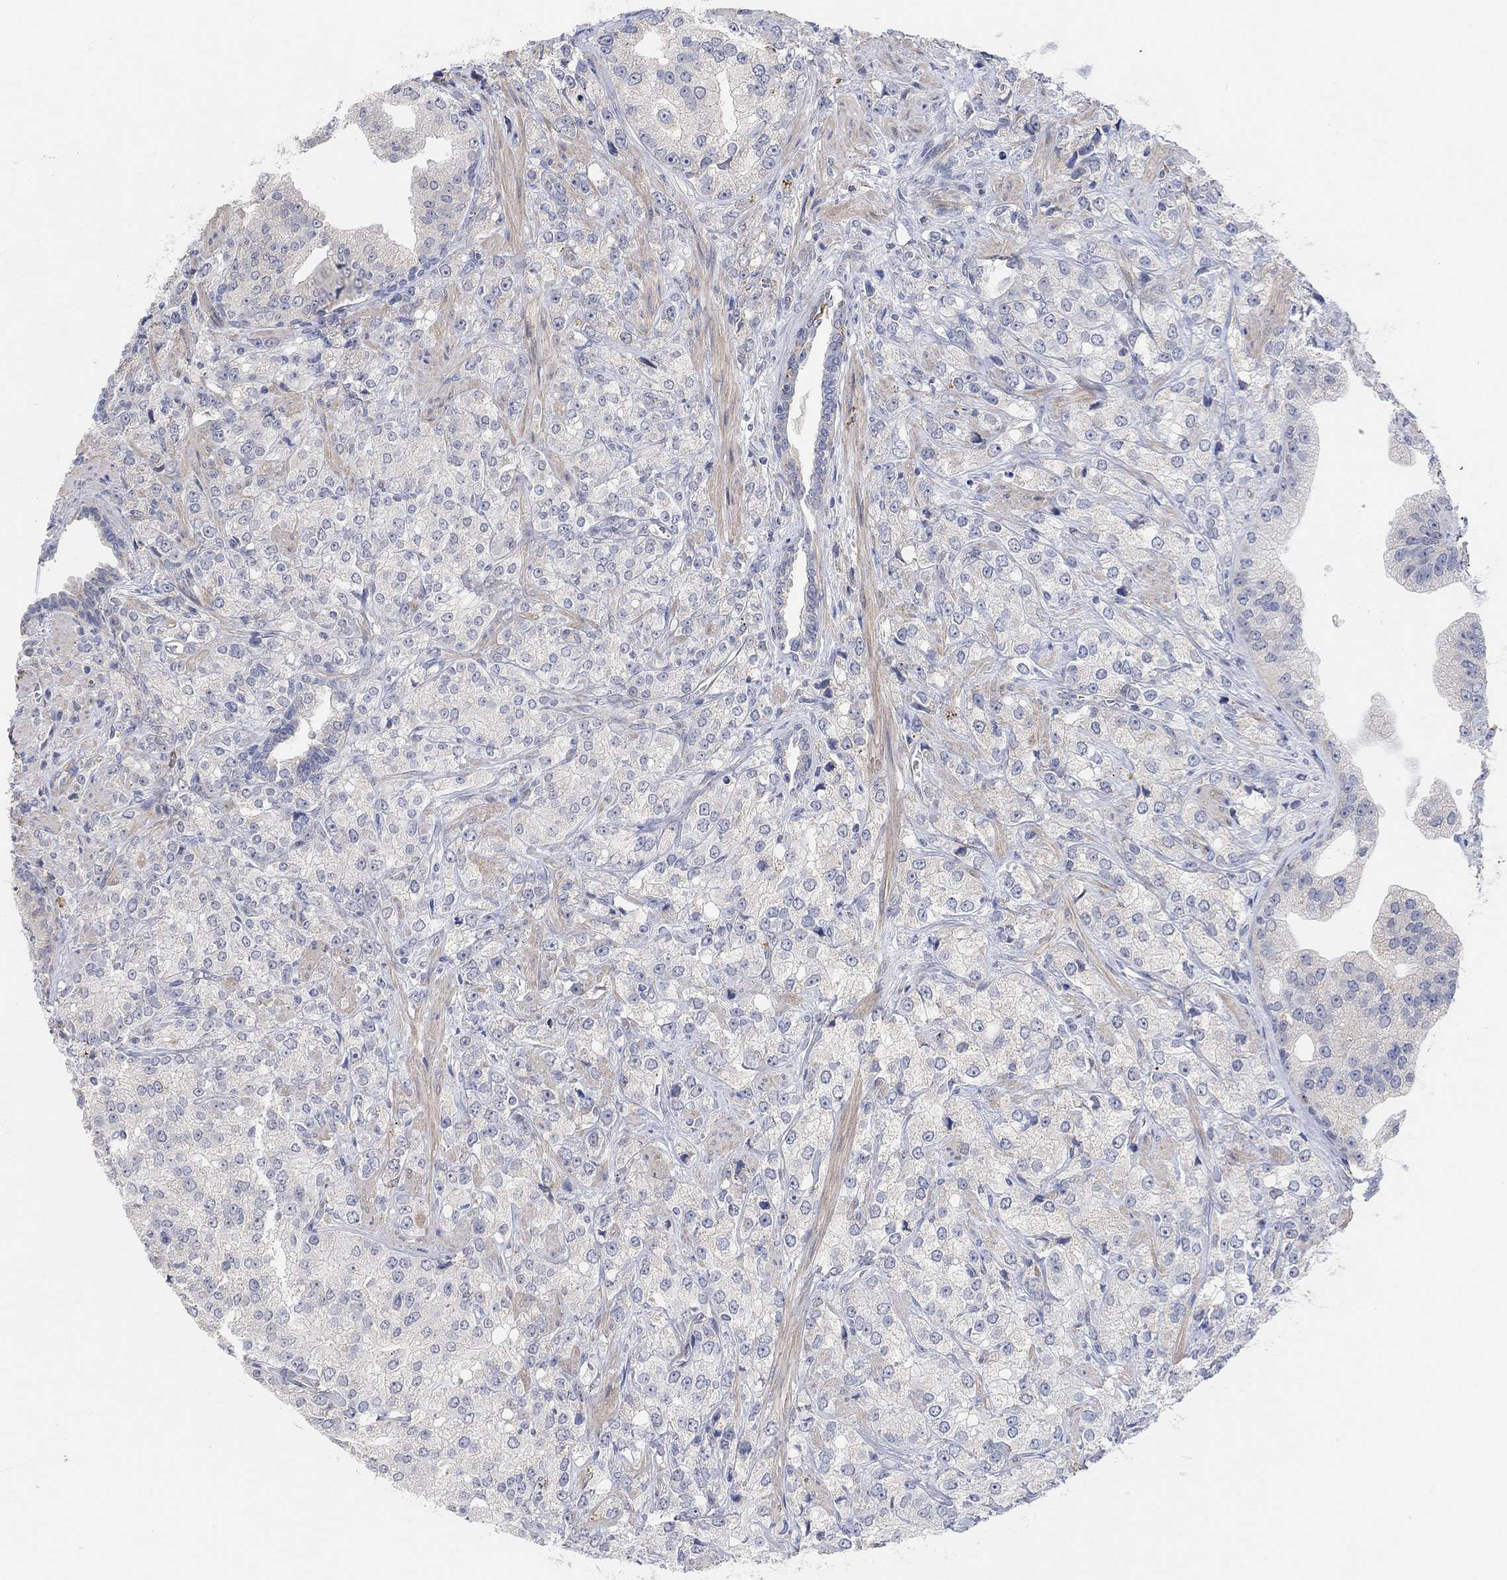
{"staining": {"intensity": "negative", "quantity": "none", "location": "none"}, "tissue": "prostate cancer", "cell_type": "Tumor cells", "image_type": "cancer", "snomed": [{"axis": "morphology", "description": "Adenocarcinoma, NOS"}, {"axis": "topography", "description": "Prostate and seminal vesicle, NOS"}, {"axis": "topography", "description": "Prostate"}], "caption": "An immunohistochemistry (IHC) histopathology image of prostate cancer is shown. There is no staining in tumor cells of prostate cancer.", "gene": "HCRTR1", "patient": {"sex": "male", "age": 68}}